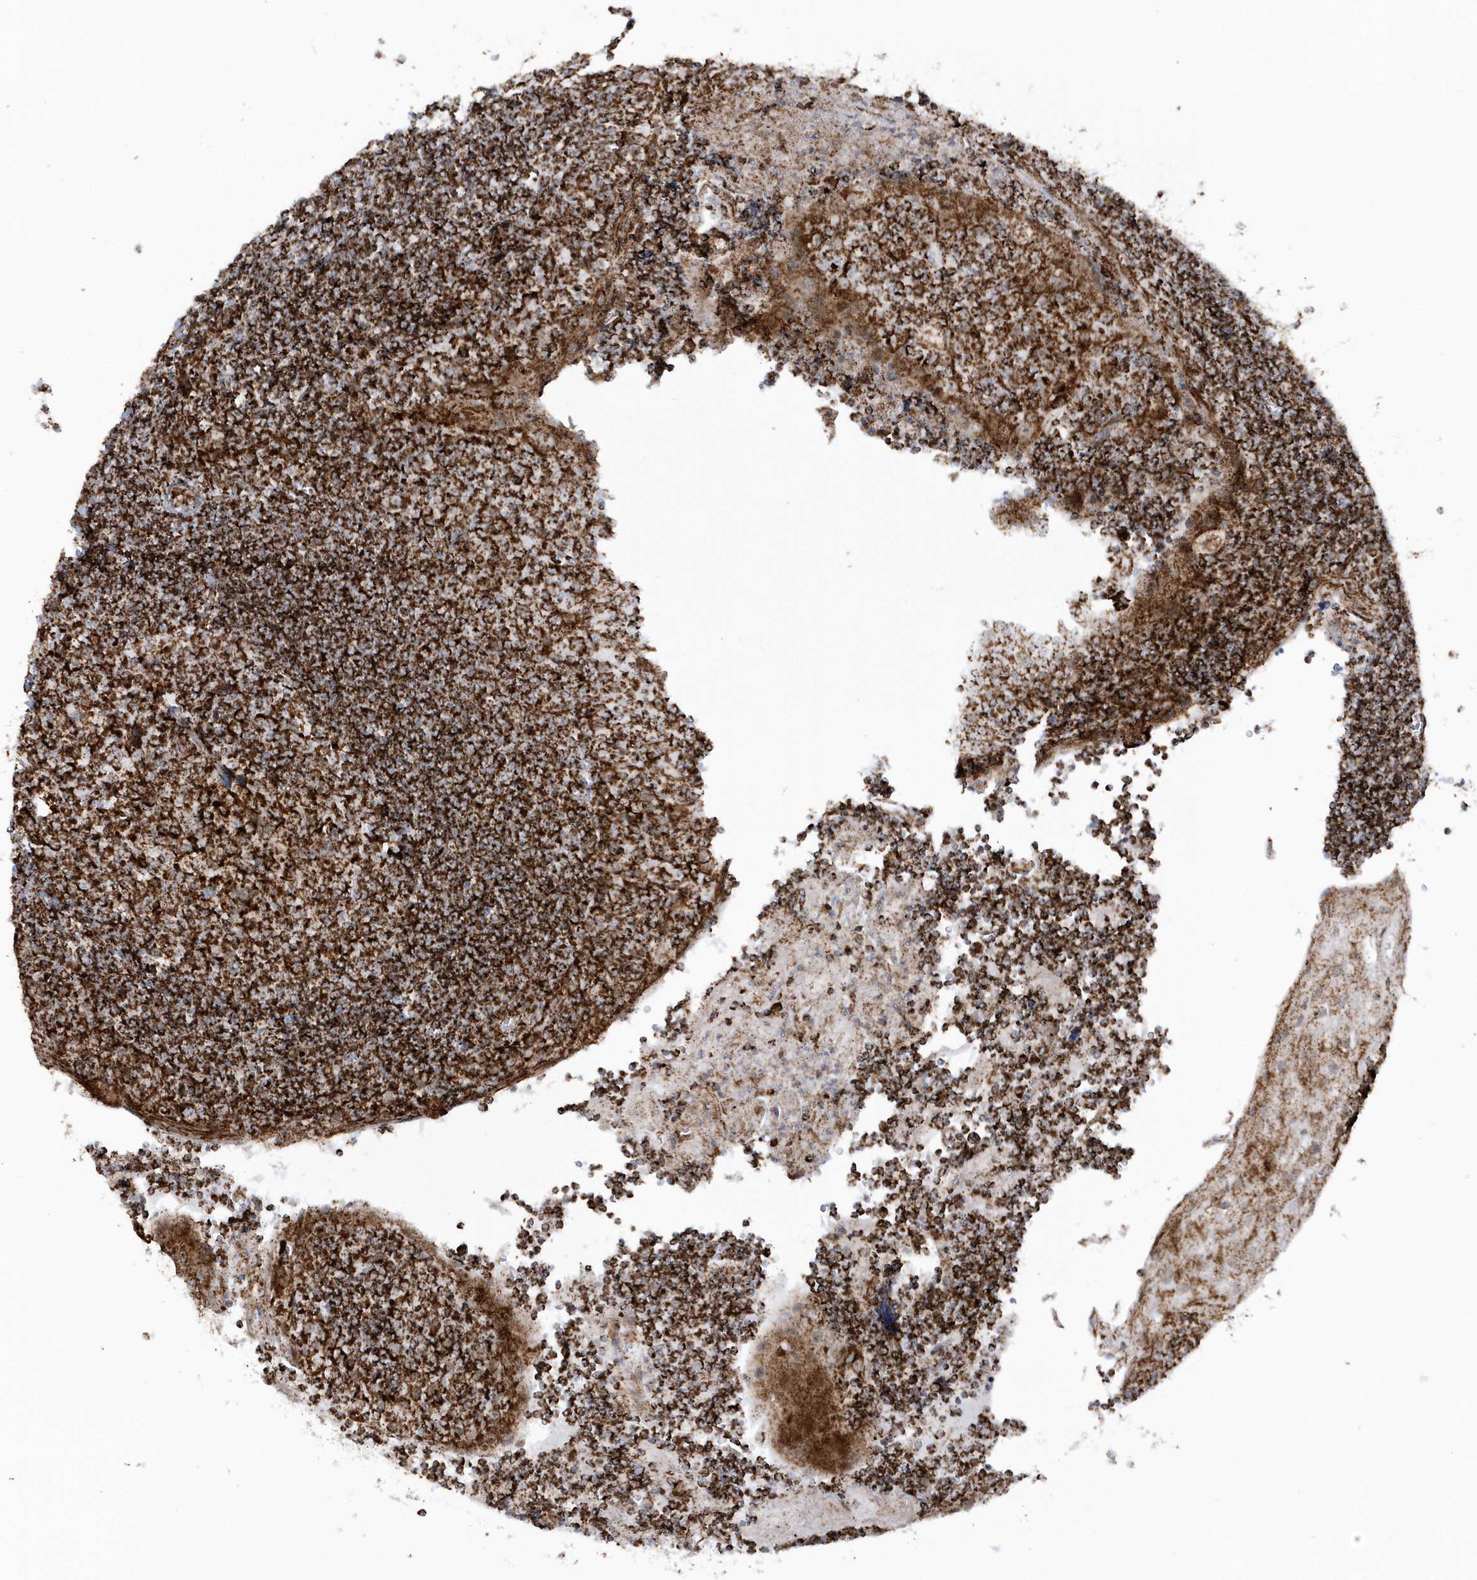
{"staining": {"intensity": "strong", "quantity": ">75%", "location": "cytoplasmic/membranous"}, "tissue": "tonsil", "cell_type": "Germinal center cells", "image_type": "normal", "snomed": [{"axis": "morphology", "description": "Normal tissue, NOS"}, {"axis": "topography", "description": "Tonsil"}], "caption": "This histopathology image displays immunohistochemistry staining of normal human tonsil, with high strong cytoplasmic/membranous staining in approximately >75% of germinal center cells.", "gene": "CRY2", "patient": {"sex": "male", "age": 27}}